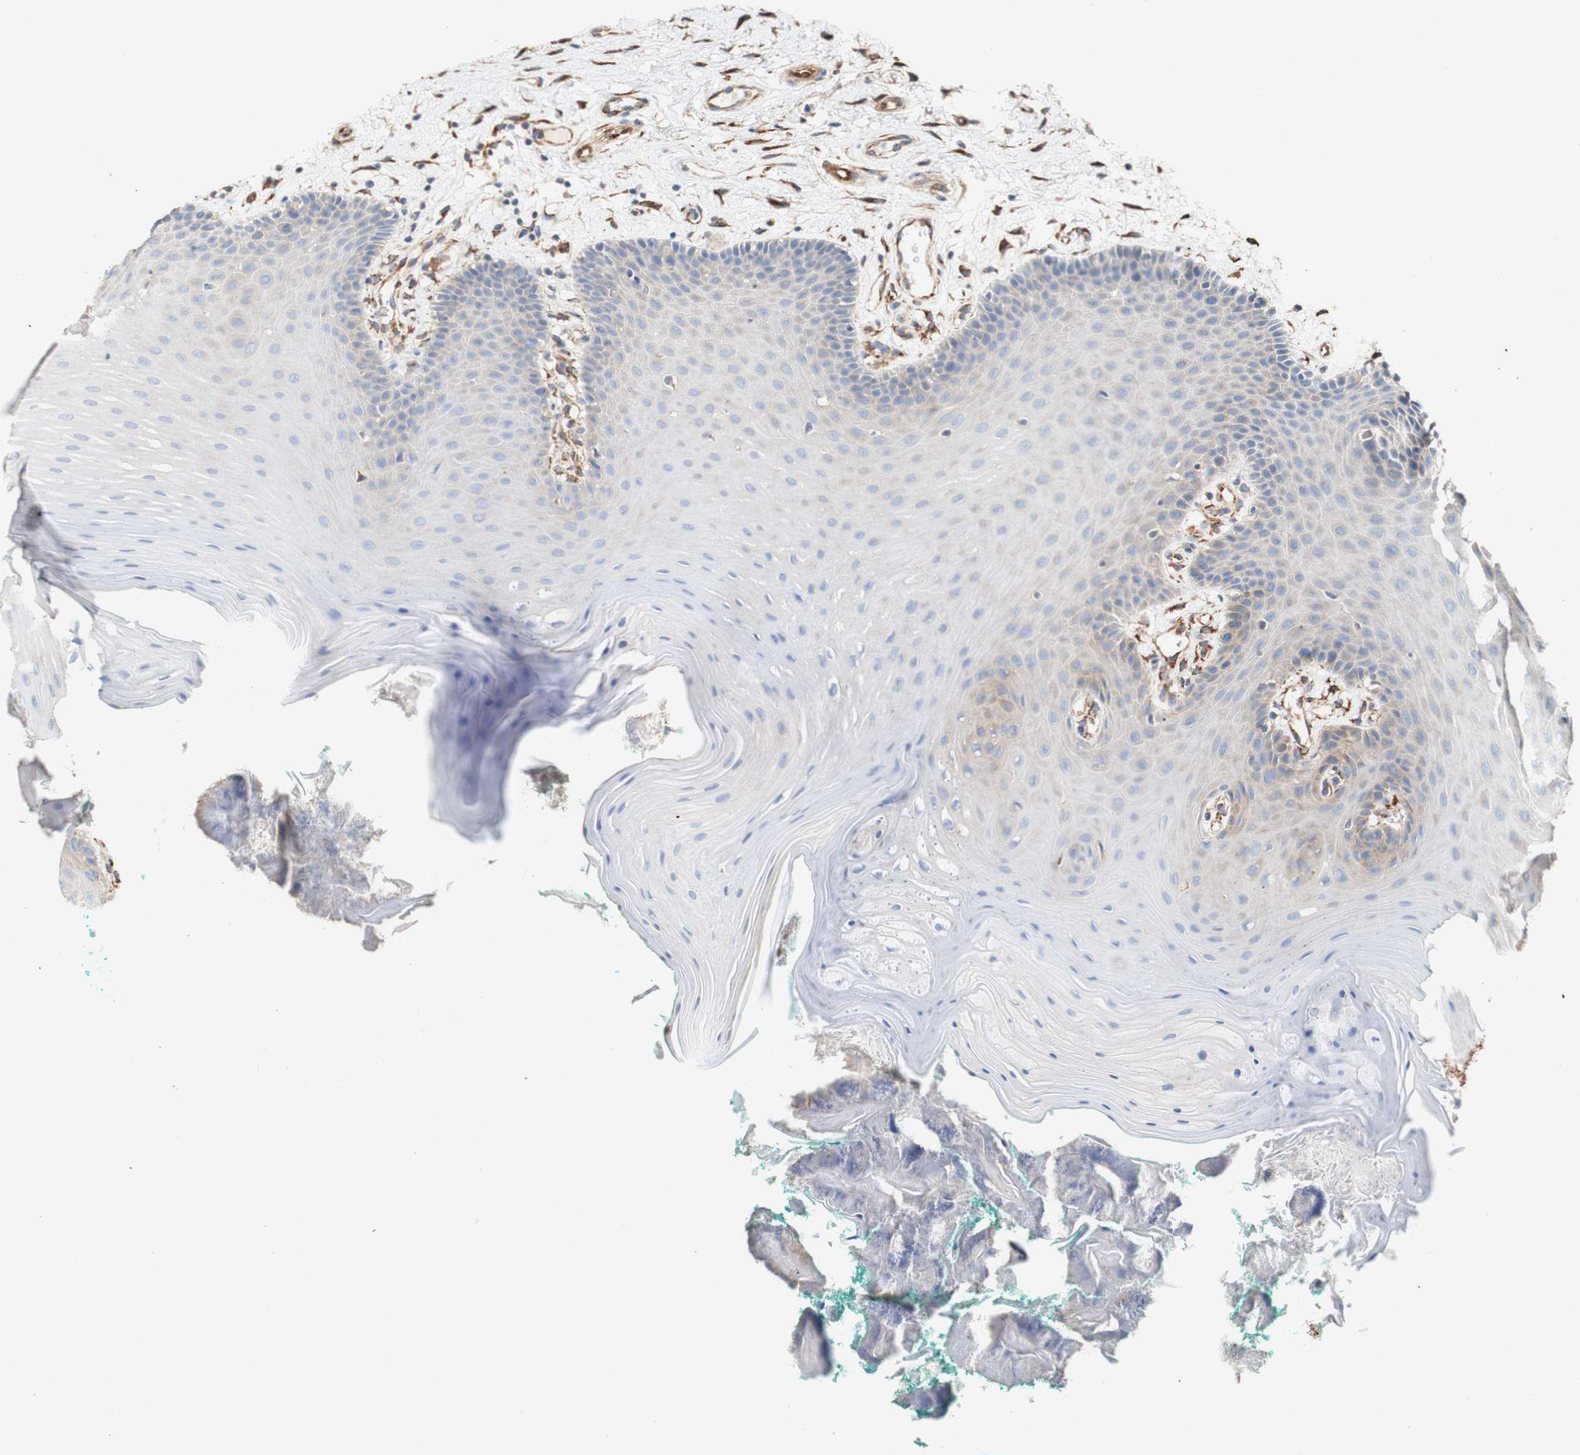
{"staining": {"intensity": "negative", "quantity": "none", "location": "none"}, "tissue": "oral mucosa", "cell_type": "Squamous epithelial cells", "image_type": "normal", "snomed": [{"axis": "morphology", "description": "Normal tissue, NOS"}, {"axis": "topography", "description": "Skeletal muscle"}, {"axis": "topography", "description": "Oral tissue"}], "caption": "DAB (3,3'-diaminobenzidine) immunohistochemical staining of benign oral mucosa reveals no significant positivity in squamous epithelial cells. (Stains: DAB IHC with hematoxylin counter stain, Microscopy: brightfield microscopy at high magnification).", "gene": "EIF2AK4", "patient": {"sex": "male", "age": 58}}